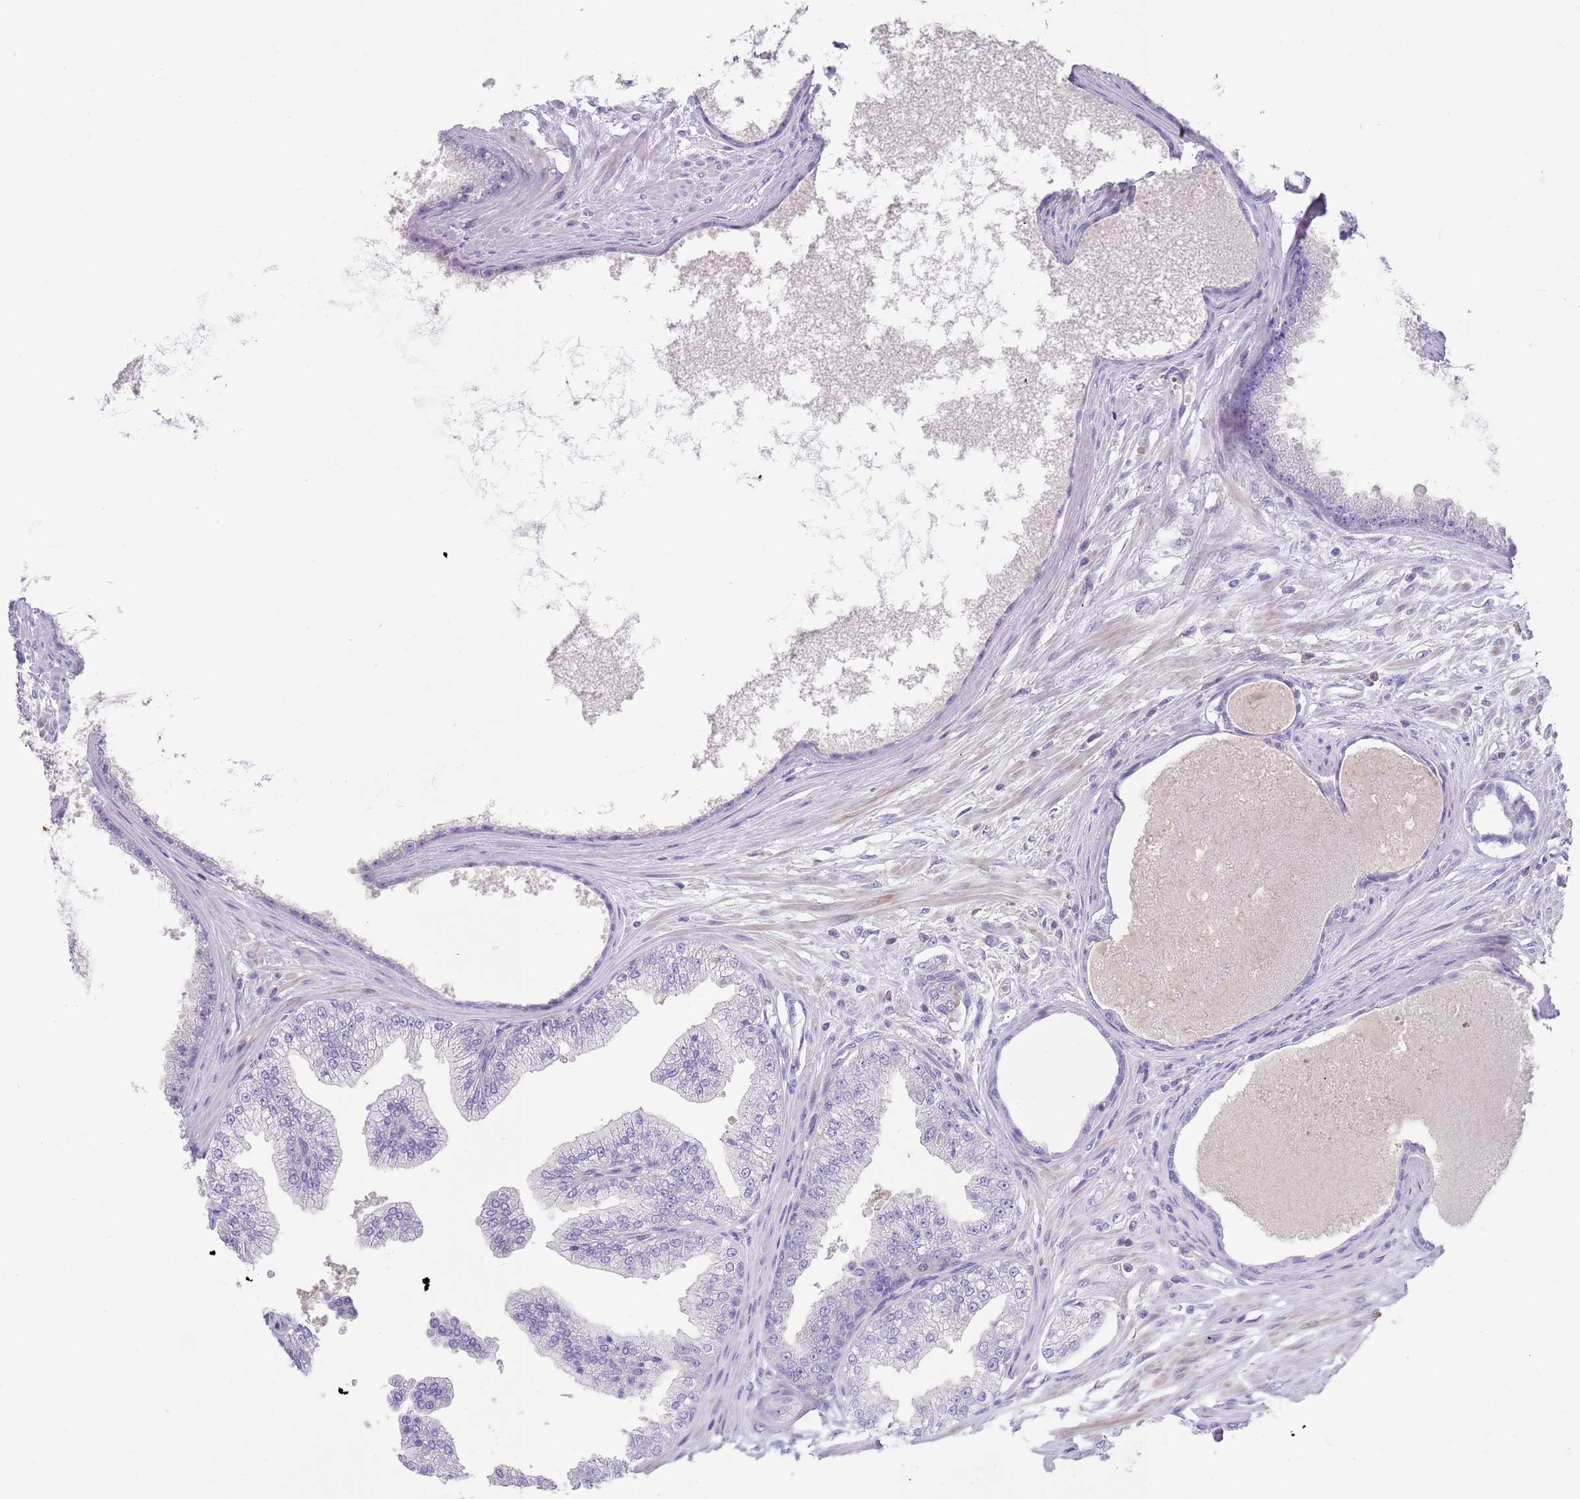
{"staining": {"intensity": "negative", "quantity": "none", "location": "none"}, "tissue": "prostate cancer", "cell_type": "Tumor cells", "image_type": "cancer", "snomed": [{"axis": "morphology", "description": "Adenocarcinoma, Low grade"}, {"axis": "topography", "description": "Prostate"}], "caption": "High magnification brightfield microscopy of prostate cancer (adenocarcinoma (low-grade)) stained with DAB (3,3'-diaminobenzidine) (brown) and counterstained with hematoxylin (blue): tumor cells show no significant expression. (Brightfield microscopy of DAB immunohistochemistry at high magnification).", "gene": "ZNF14", "patient": {"sex": "male", "age": 63}}